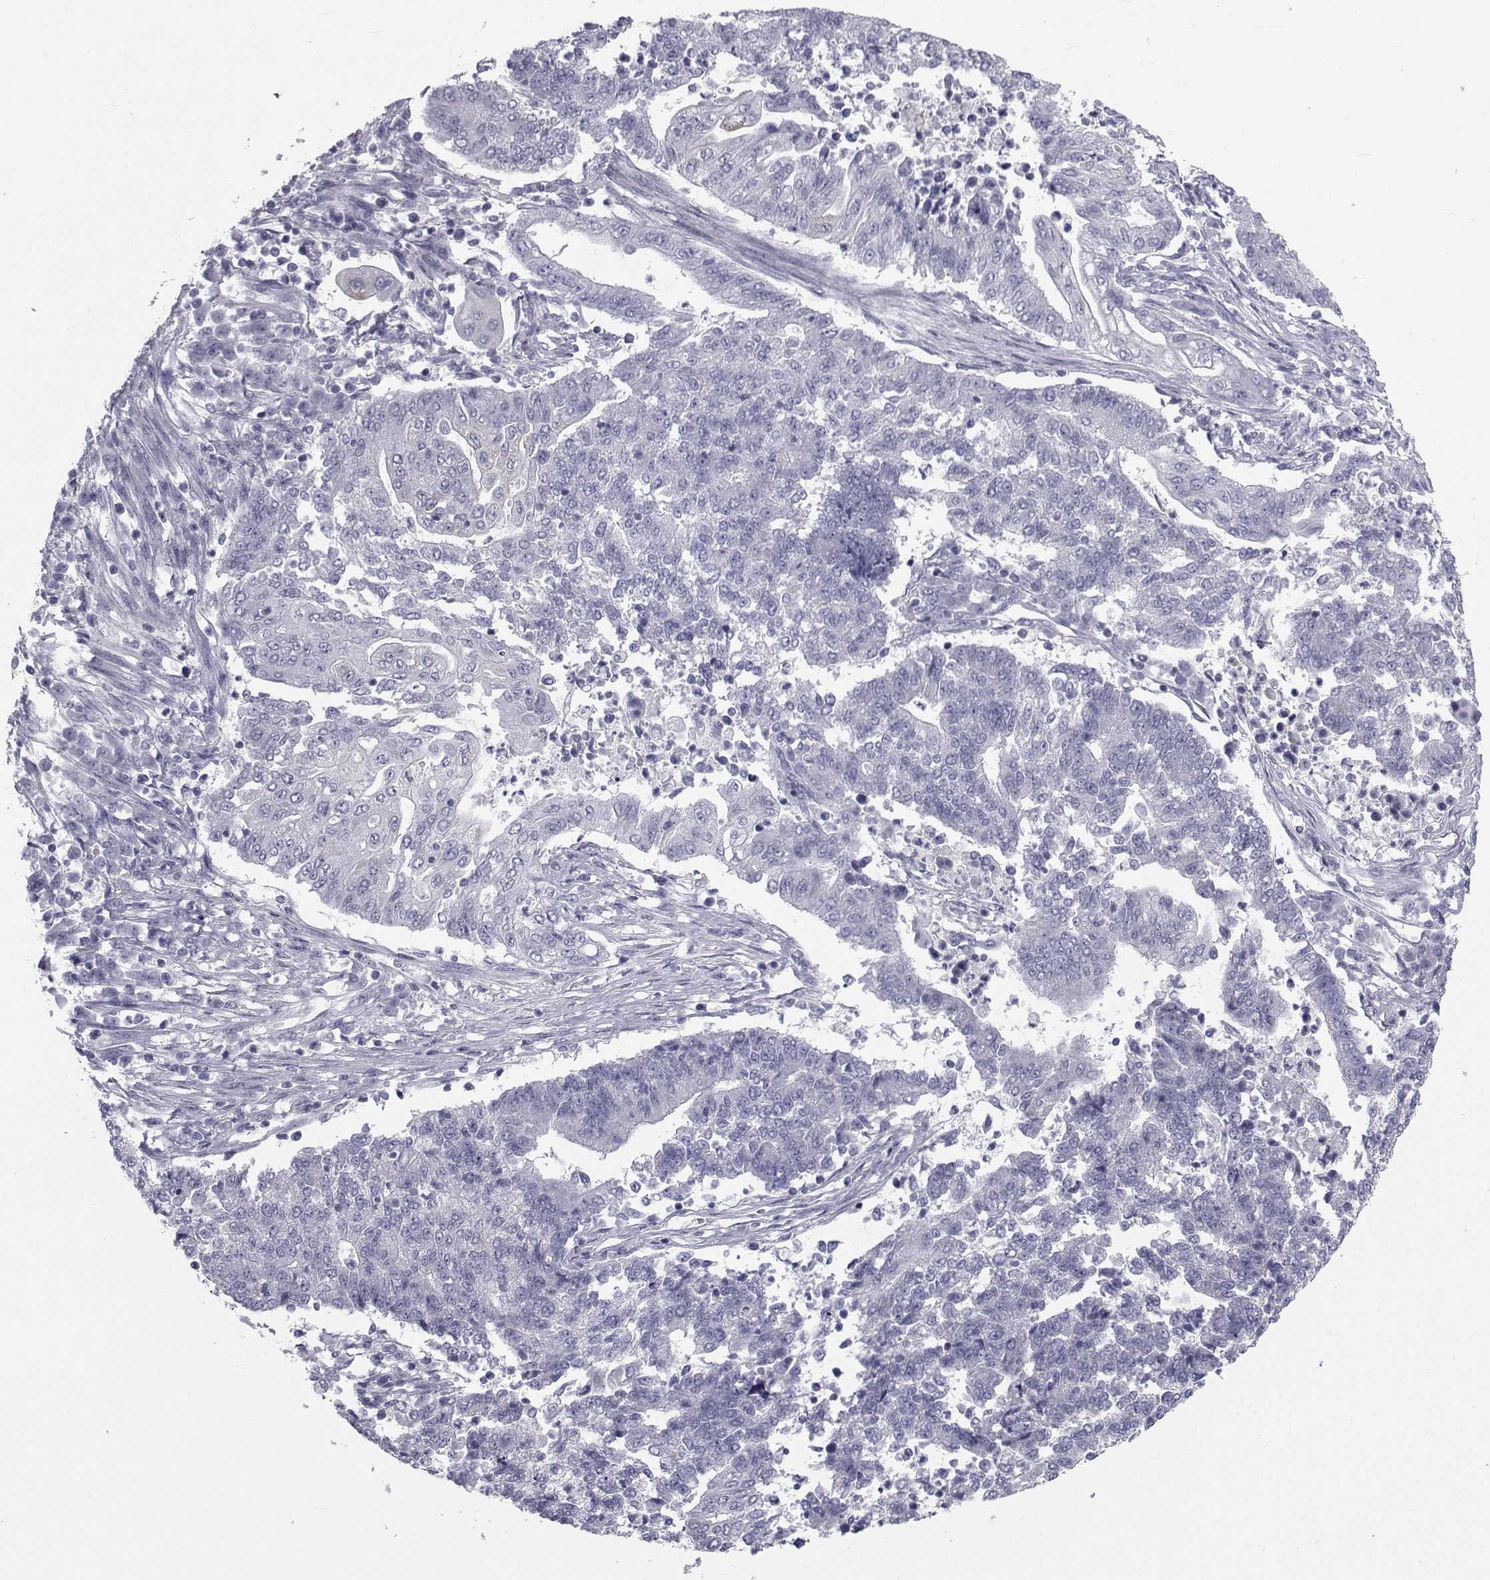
{"staining": {"intensity": "negative", "quantity": "none", "location": "none"}, "tissue": "endometrial cancer", "cell_type": "Tumor cells", "image_type": "cancer", "snomed": [{"axis": "morphology", "description": "Adenocarcinoma, NOS"}, {"axis": "topography", "description": "Uterus"}, {"axis": "topography", "description": "Endometrium"}], "caption": "The immunohistochemistry (IHC) histopathology image has no significant expression in tumor cells of endometrial cancer (adenocarcinoma) tissue.", "gene": "FDXR", "patient": {"sex": "female", "age": 54}}